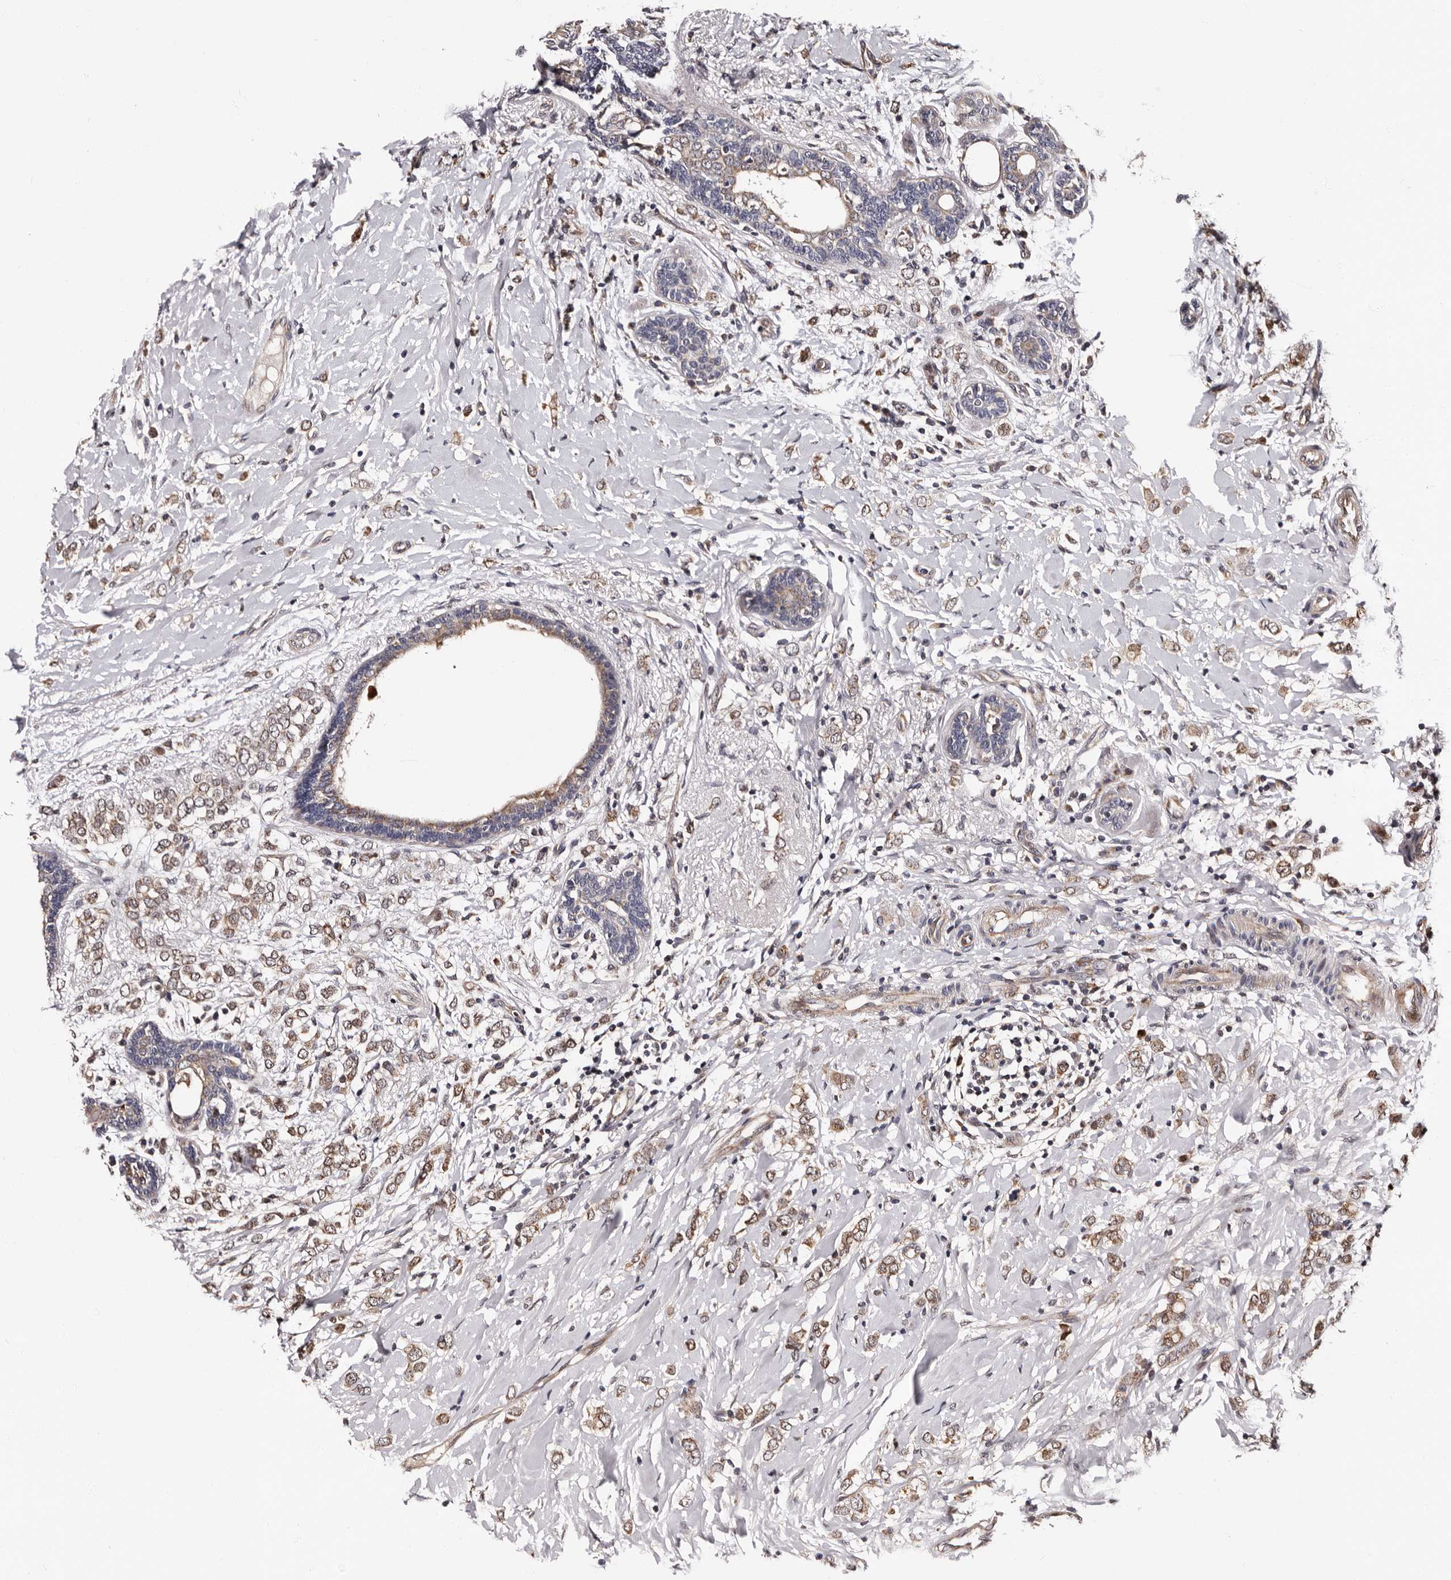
{"staining": {"intensity": "weak", "quantity": ">75%", "location": "cytoplasmic/membranous"}, "tissue": "breast cancer", "cell_type": "Tumor cells", "image_type": "cancer", "snomed": [{"axis": "morphology", "description": "Normal tissue, NOS"}, {"axis": "morphology", "description": "Lobular carcinoma"}, {"axis": "topography", "description": "Breast"}], "caption": "About >75% of tumor cells in human breast cancer (lobular carcinoma) demonstrate weak cytoplasmic/membranous protein expression as visualized by brown immunohistochemical staining.", "gene": "GLRX3", "patient": {"sex": "female", "age": 47}}